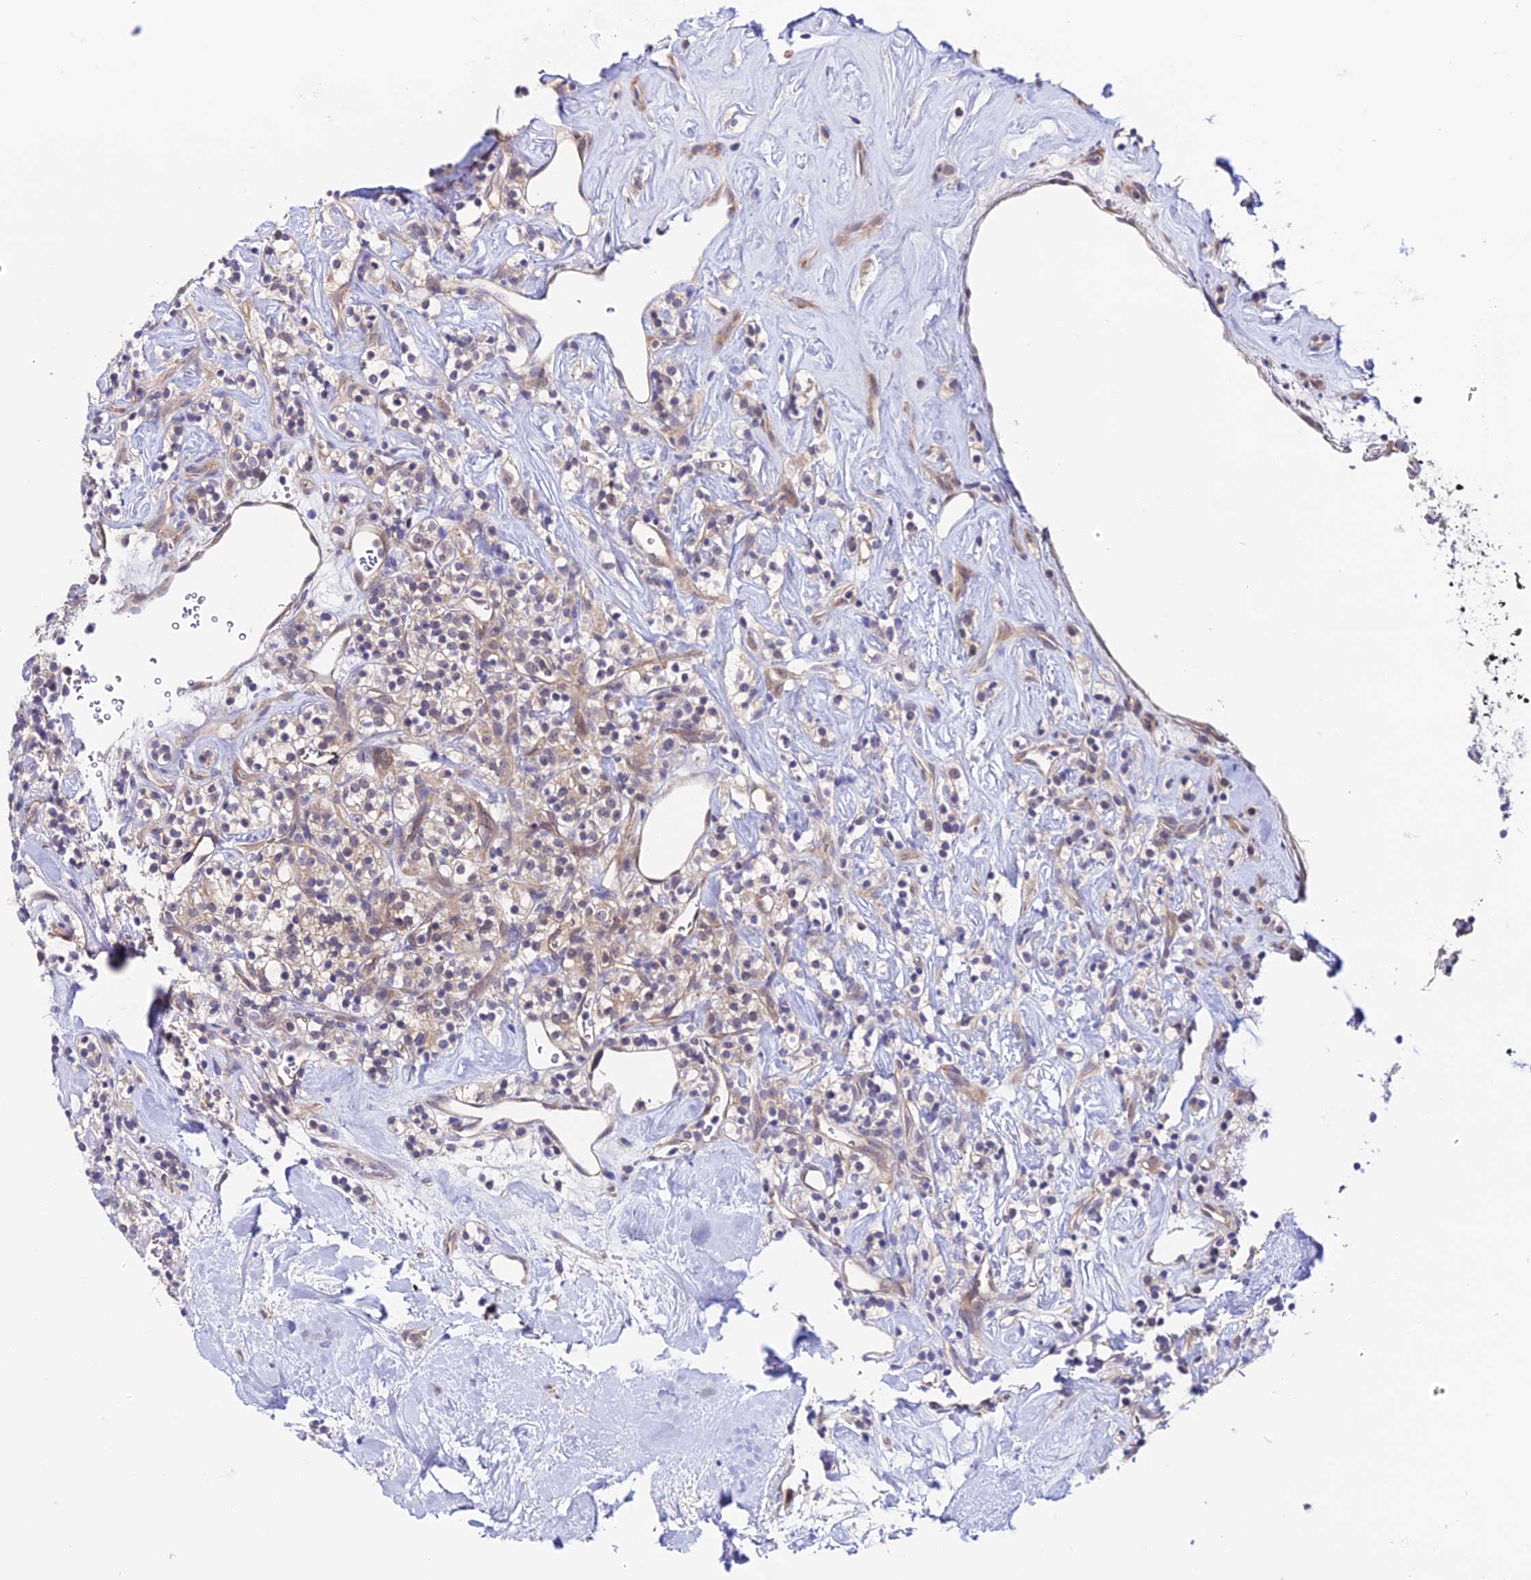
{"staining": {"intensity": "negative", "quantity": "none", "location": "none"}, "tissue": "renal cancer", "cell_type": "Tumor cells", "image_type": "cancer", "snomed": [{"axis": "morphology", "description": "Adenocarcinoma, NOS"}, {"axis": "topography", "description": "Kidney"}], "caption": "Immunohistochemistry of human renal cancer (adenocarcinoma) exhibits no staining in tumor cells.", "gene": "FZD8", "patient": {"sex": "male", "age": 77}}